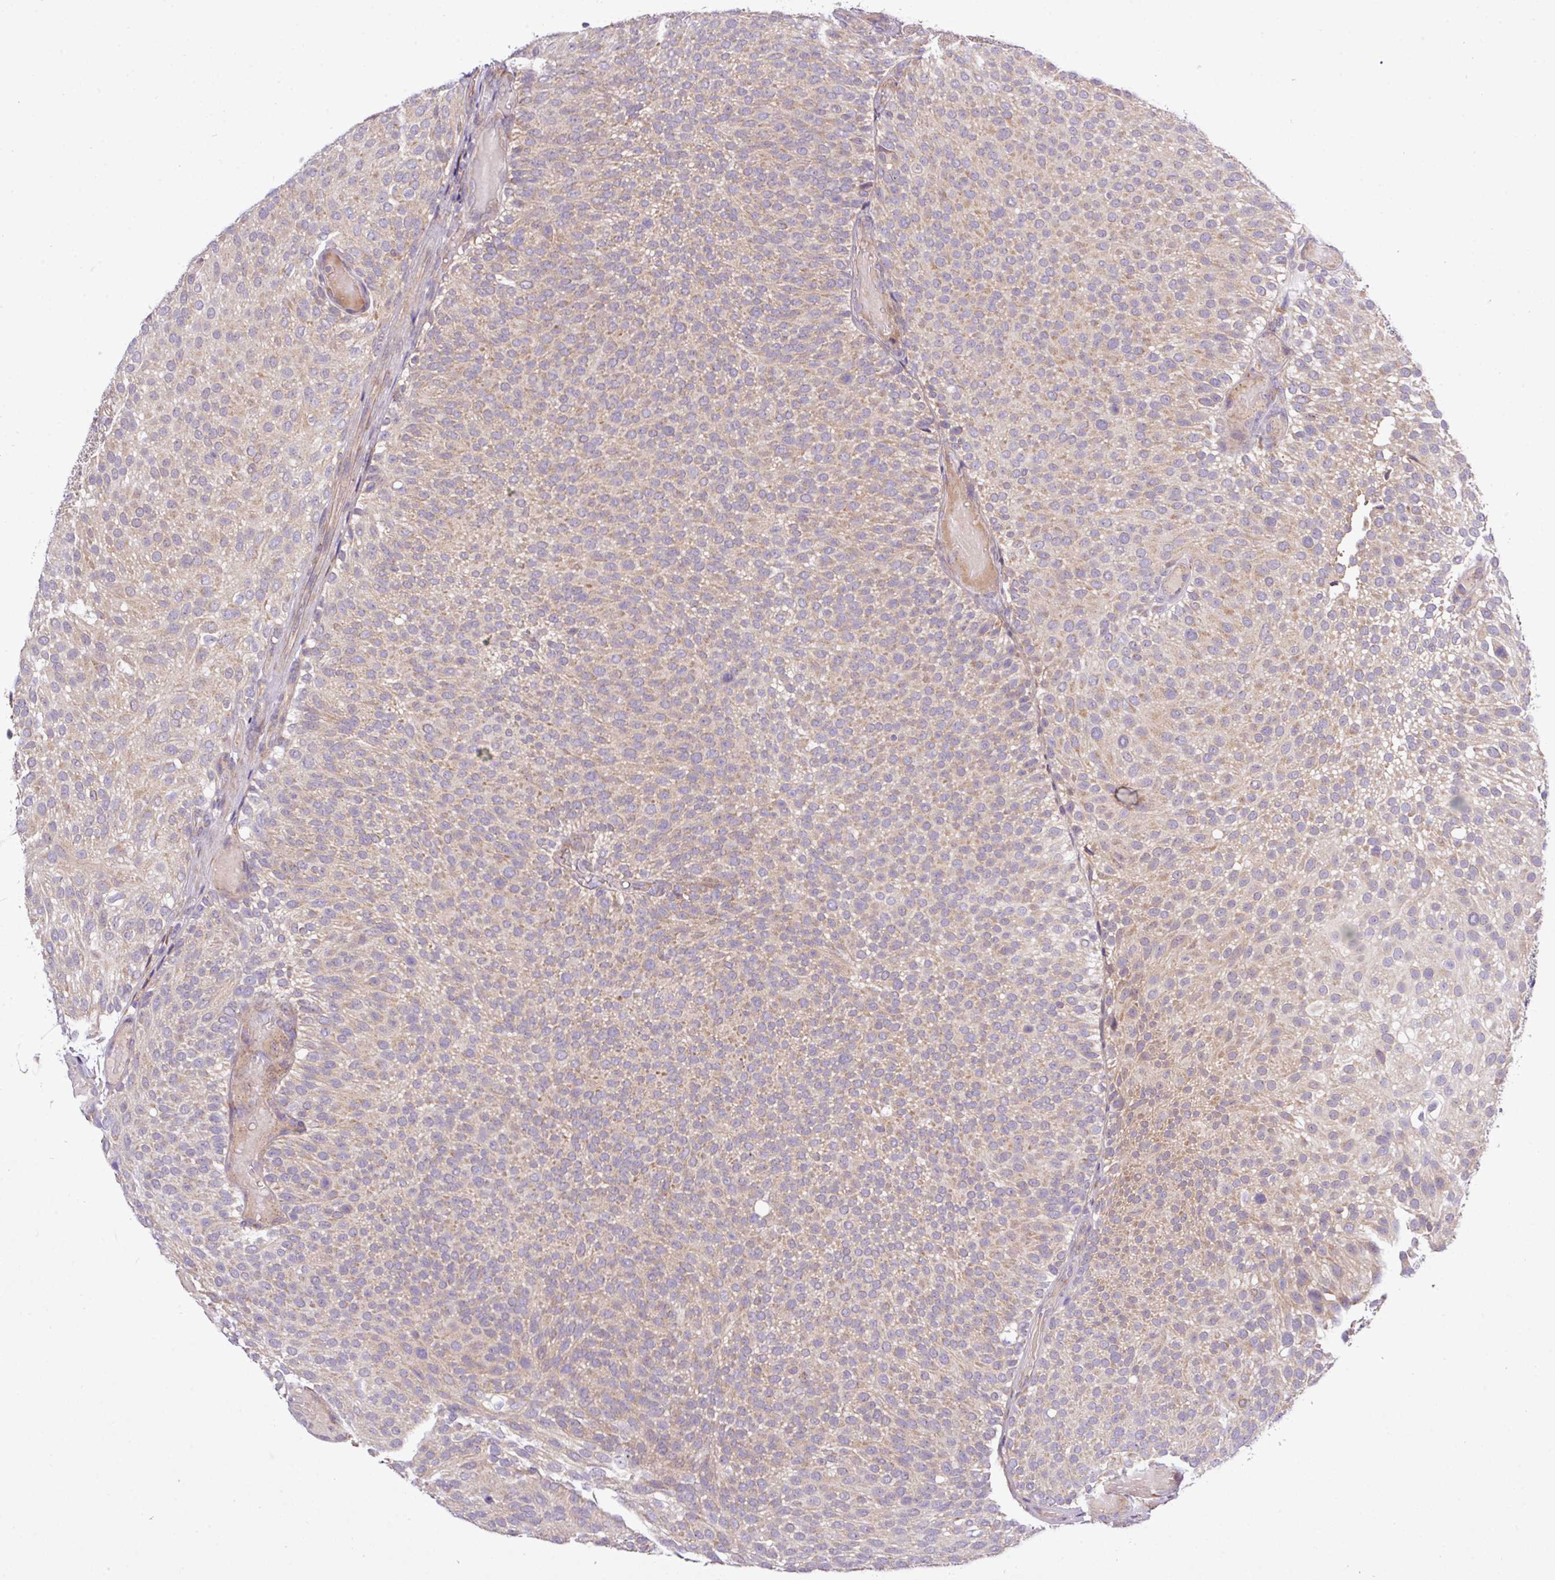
{"staining": {"intensity": "weak", "quantity": "25%-75%", "location": "cytoplasmic/membranous"}, "tissue": "urothelial cancer", "cell_type": "Tumor cells", "image_type": "cancer", "snomed": [{"axis": "morphology", "description": "Urothelial carcinoma, Low grade"}, {"axis": "topography", "description": "Urinary bladder"}], "caption": "Immunohistochemistry (IHC) micrograph of neoplastic tissue: urothelial carcinoma (low-grade) stained using IHC displays low levels of weak protein expression localized specifically in the cytoplasmic/membranous of tumor cells, appearing as a cytoplasmic/membranous brown color.", "gene": "TM2D2", "patient": {"sex": "male", "age": 78}}